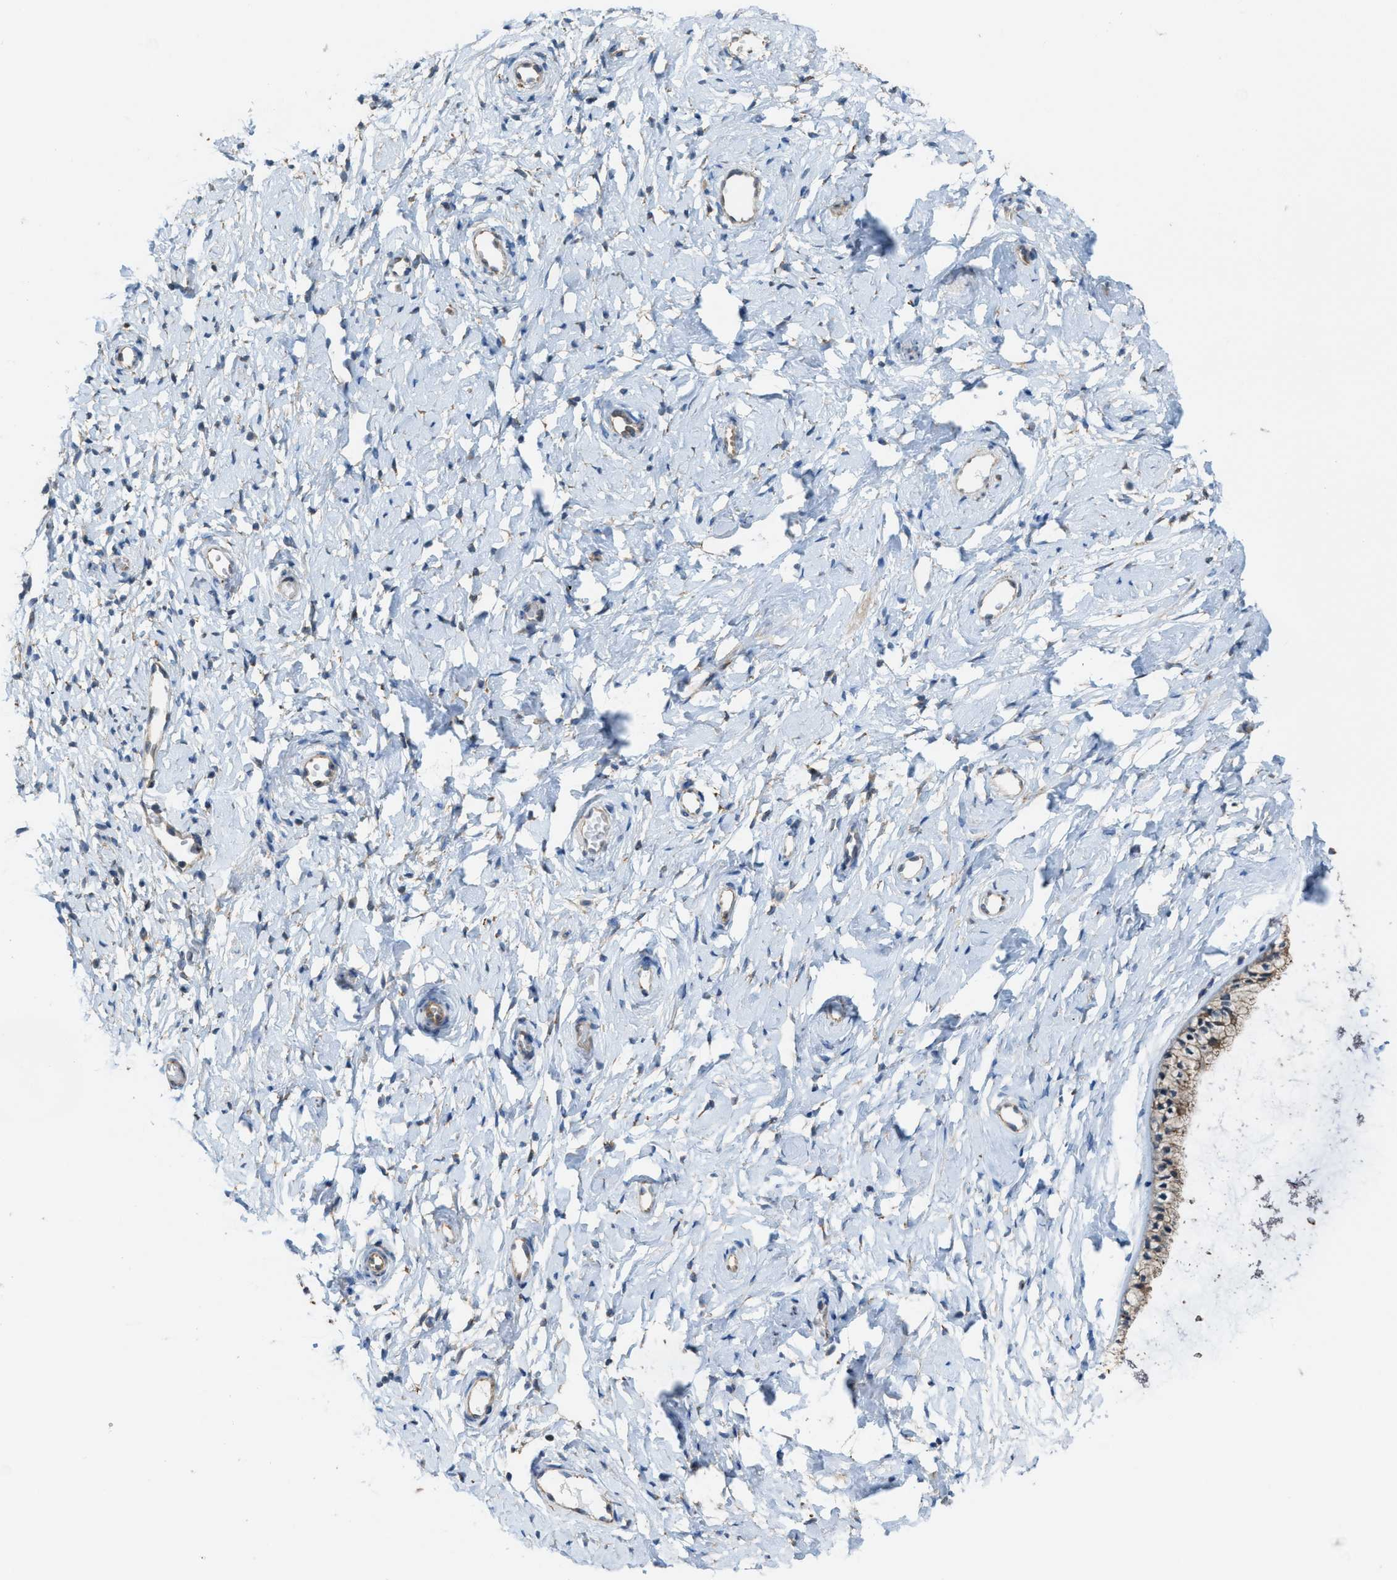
{"staining": {"intensity": "weak", "quantity": ">75%", "location": "cytoplasmic/membranous"}, "tissue": "cervix", "cell_type": "Glandular cells", "image_type": "normal", "snomed": [{"axis": "morphology", "description": "Normal tissue, NOS"}, {"axis": "topography", "description": "Cervix"}], "caption": "Cervix was stained to show a protein in brown. There is low levels of weak cytoplasmic/membranous expression in about >75% of glandular cells. (brown staining indicates protein expression, while blue staining denotes nuclei).", "gene": "PLAA", "patient": {"sex": "female", "age": 72}}